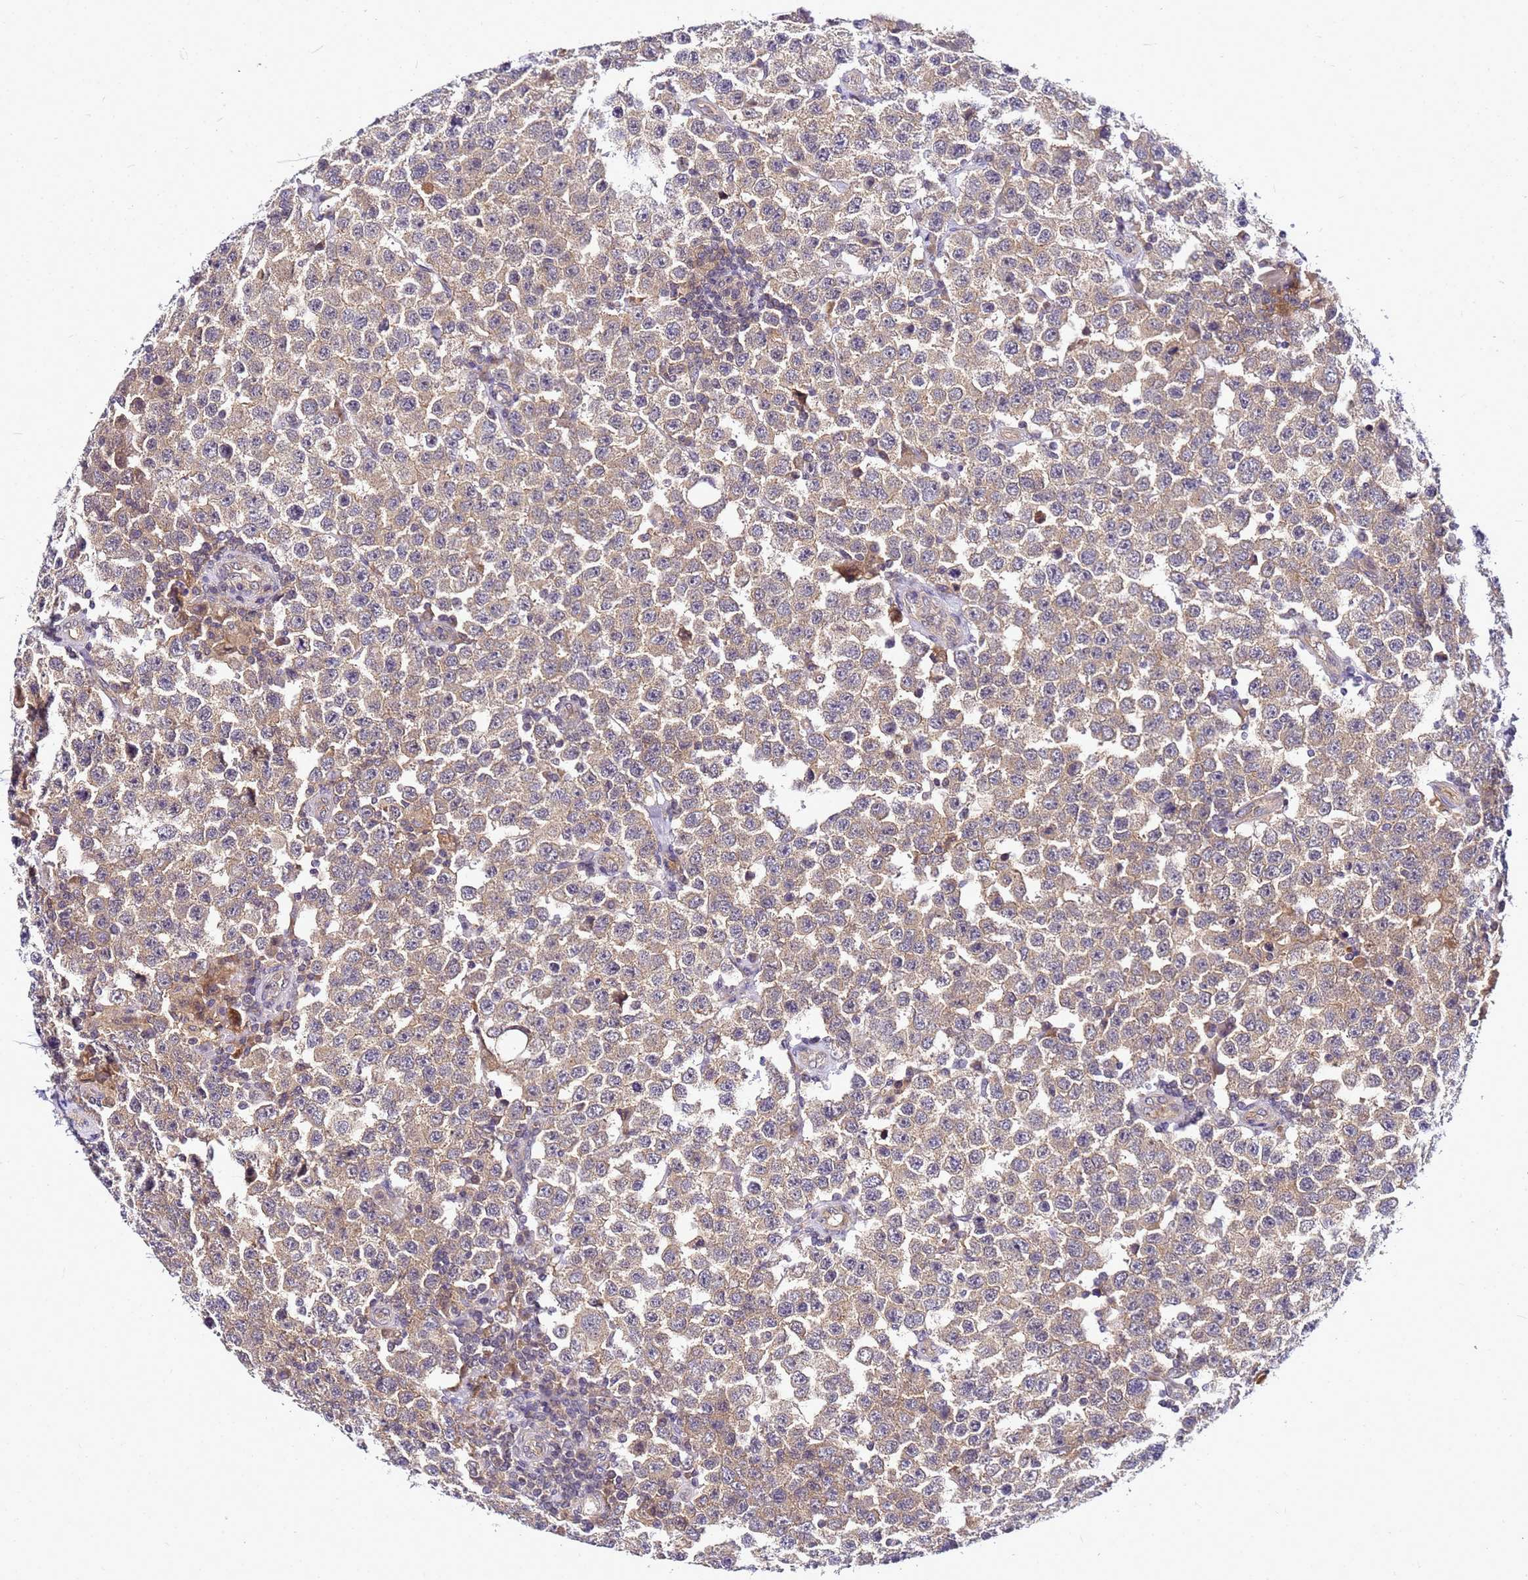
{"staining": {"intensity": "weak", "quantity": ">75%", "location": "cytoplasmic/membranous"}, "tissue": "testis cancer", "cell_type": "Tumor cells", "image_type": "cancer", "snomed": [{"axis": "morphology", "description": "Seminoma, NOS"}, {"axis": "topography", "description": "Testis"}], "caption": "An image of human testis cancer stained for a protein exhibits weak cytoplasmic/membranous brown staining in tumor cells.", "gene": "SAT1", "patient": {"sex": "male", "age": 28}}